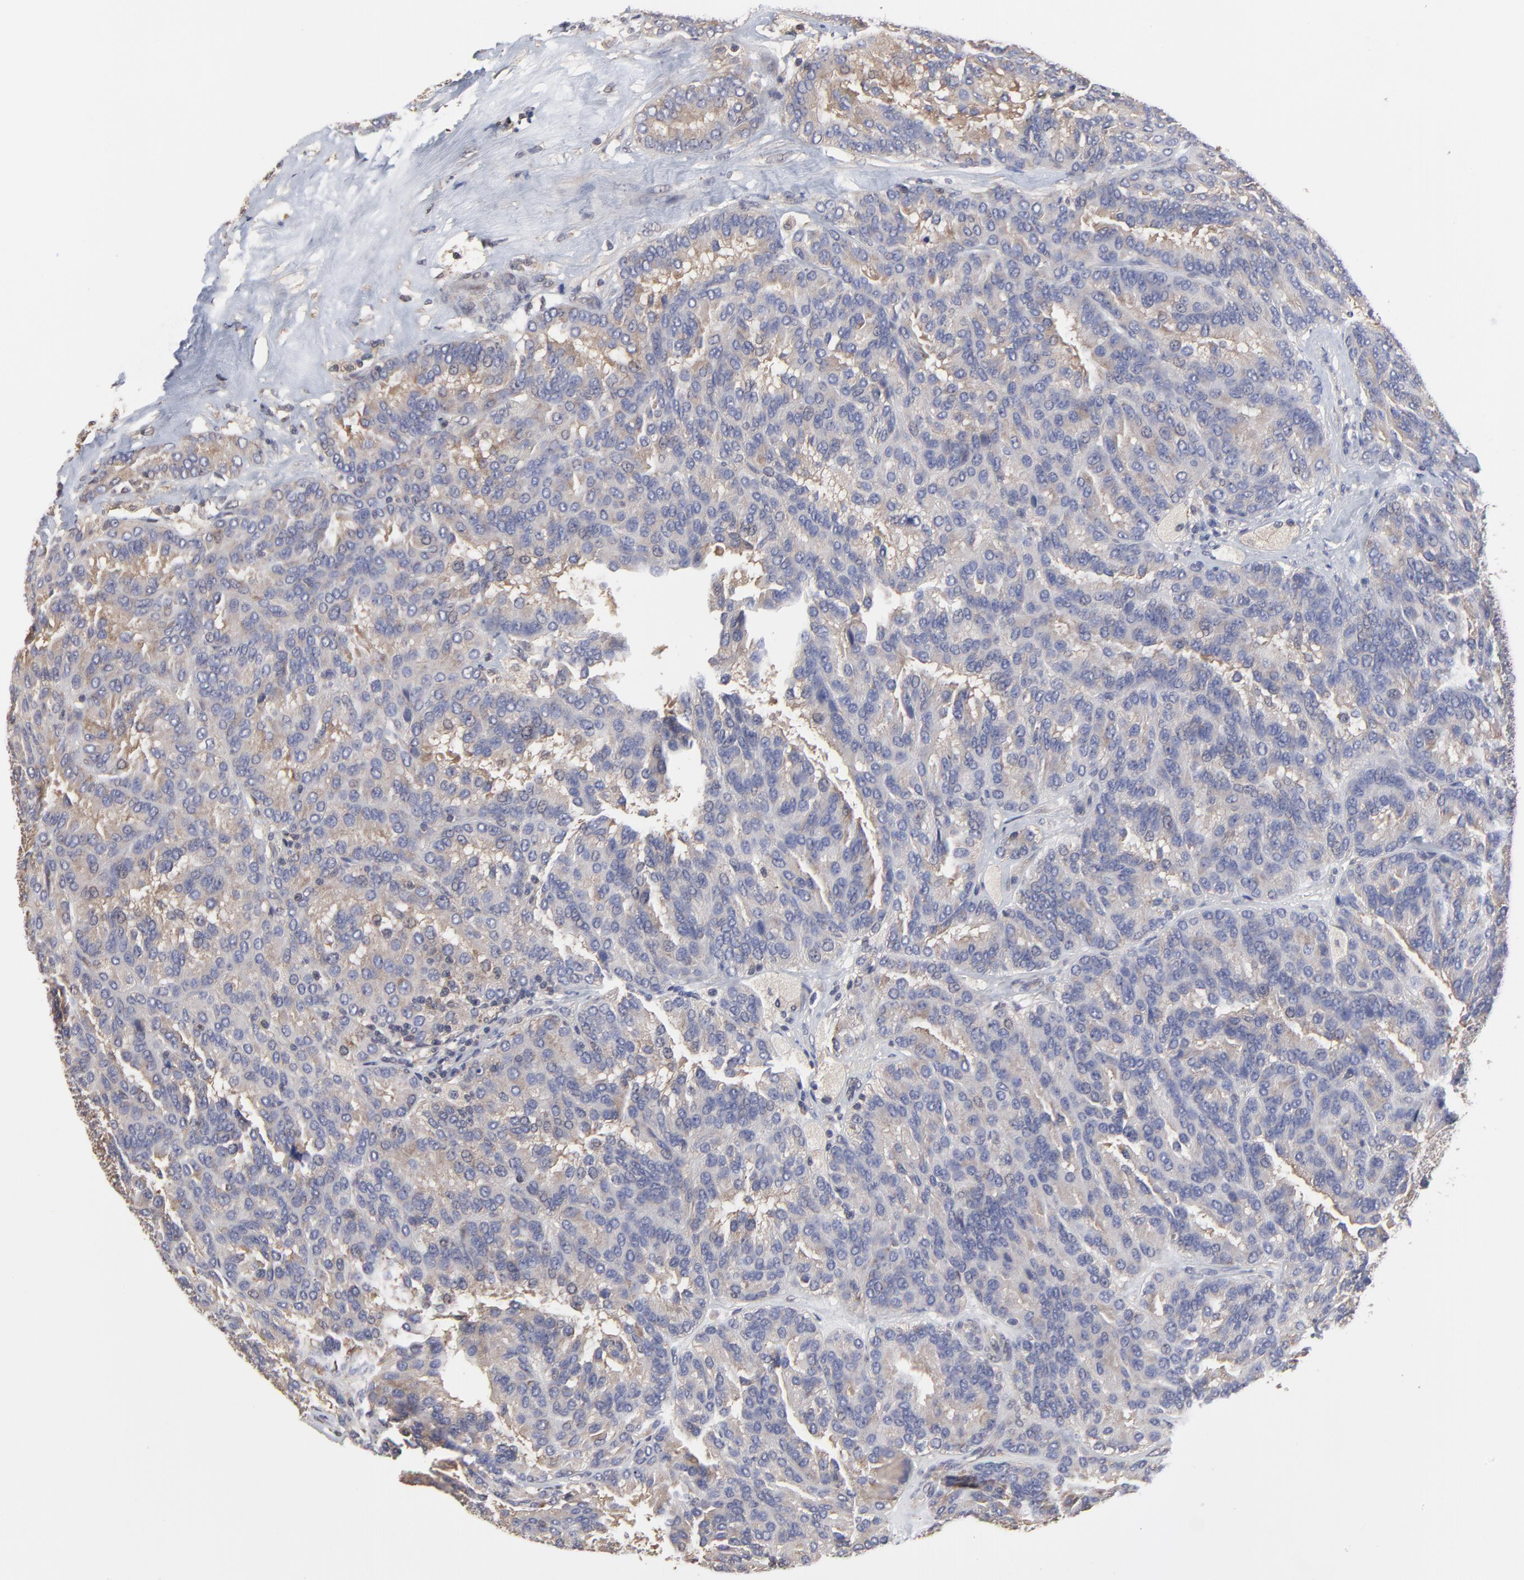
{"staining": {"intensity": "weak", "quantity": "25%-75%", "location": "cytoplasmic/membranous,nuclear"}, "tissue": "renal cancer", "cell_type": "Tumor cells", "image_type": "cancer", "snomed": [{"axis": "morphology", "description": "Adenocarcinoma, NOS"}, {"axis": "topography", "description": "Kidney"}], "caption": "Weak cytoplasmic/membranous and nuclear staining for a protein is appreciated in approximately 25%-75% of tumor cells of adenocarcinoma (renal) using immunohistochemistry (IHC).", "gene": "CCT2", "patient": {"sex": "male", "age": 46}}